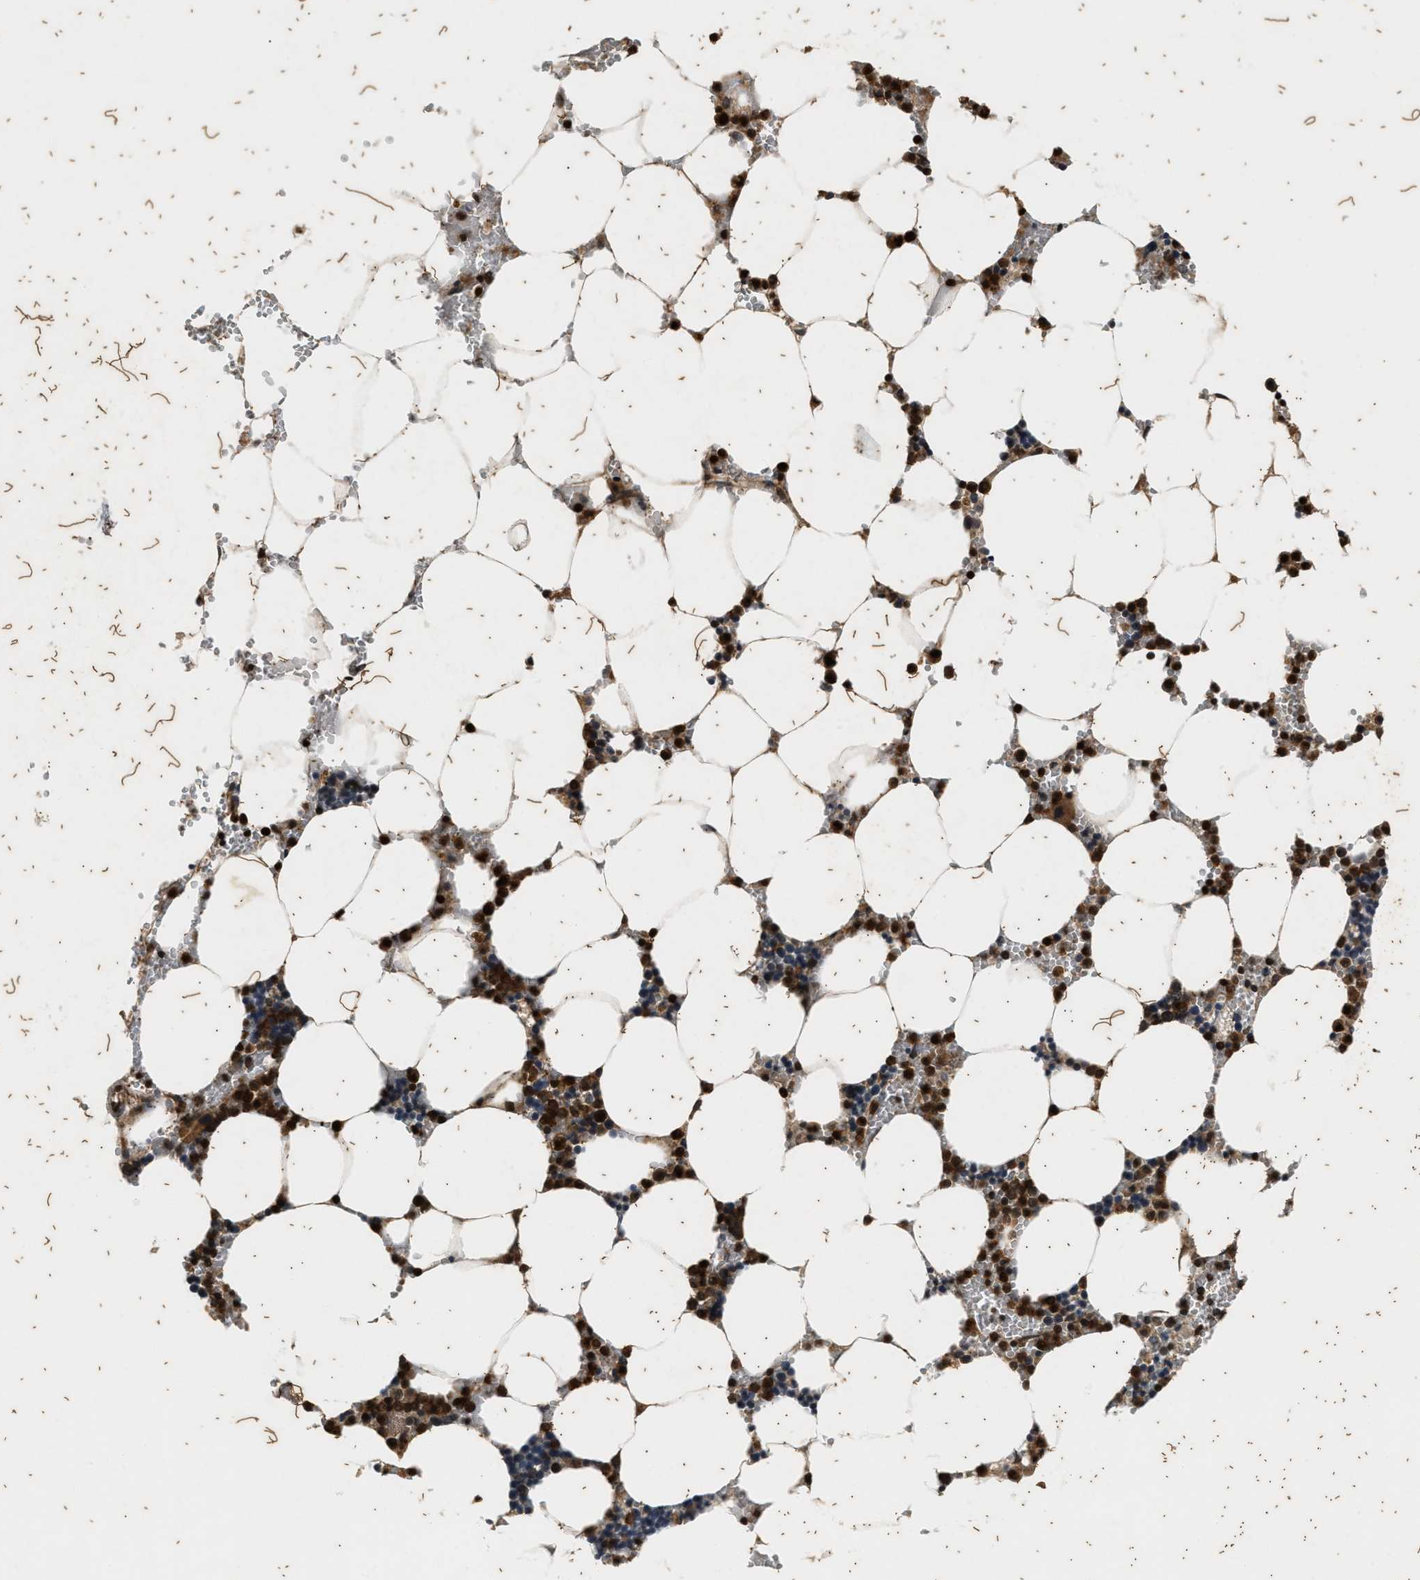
{"staining": {"intensity": "strong", "quantity": "25%-75%", "location": "cytoplasmic/membranous,nuclear"}, "tissue": "bone marrow", "cell_type": "Hematopoietic cells", "image_type": "normal", "snomed": [{"axis": "morphology", "description": "Normal tissue, NOS"}, {"axis": "topography", "description": "Bone marrow"}], "caption": "Immunohistochemical staining of unremarkable bone marrow shows 25%-75% levels of strong cytoplasmic/membranous,nuclear protein positivity in about 25%-75% of hematopoietic cells. (Brightfield microscopy of DAB IHC at high magnification).", "gene": "PTPN7", "patient": {"sex": "male", "age": 70}}